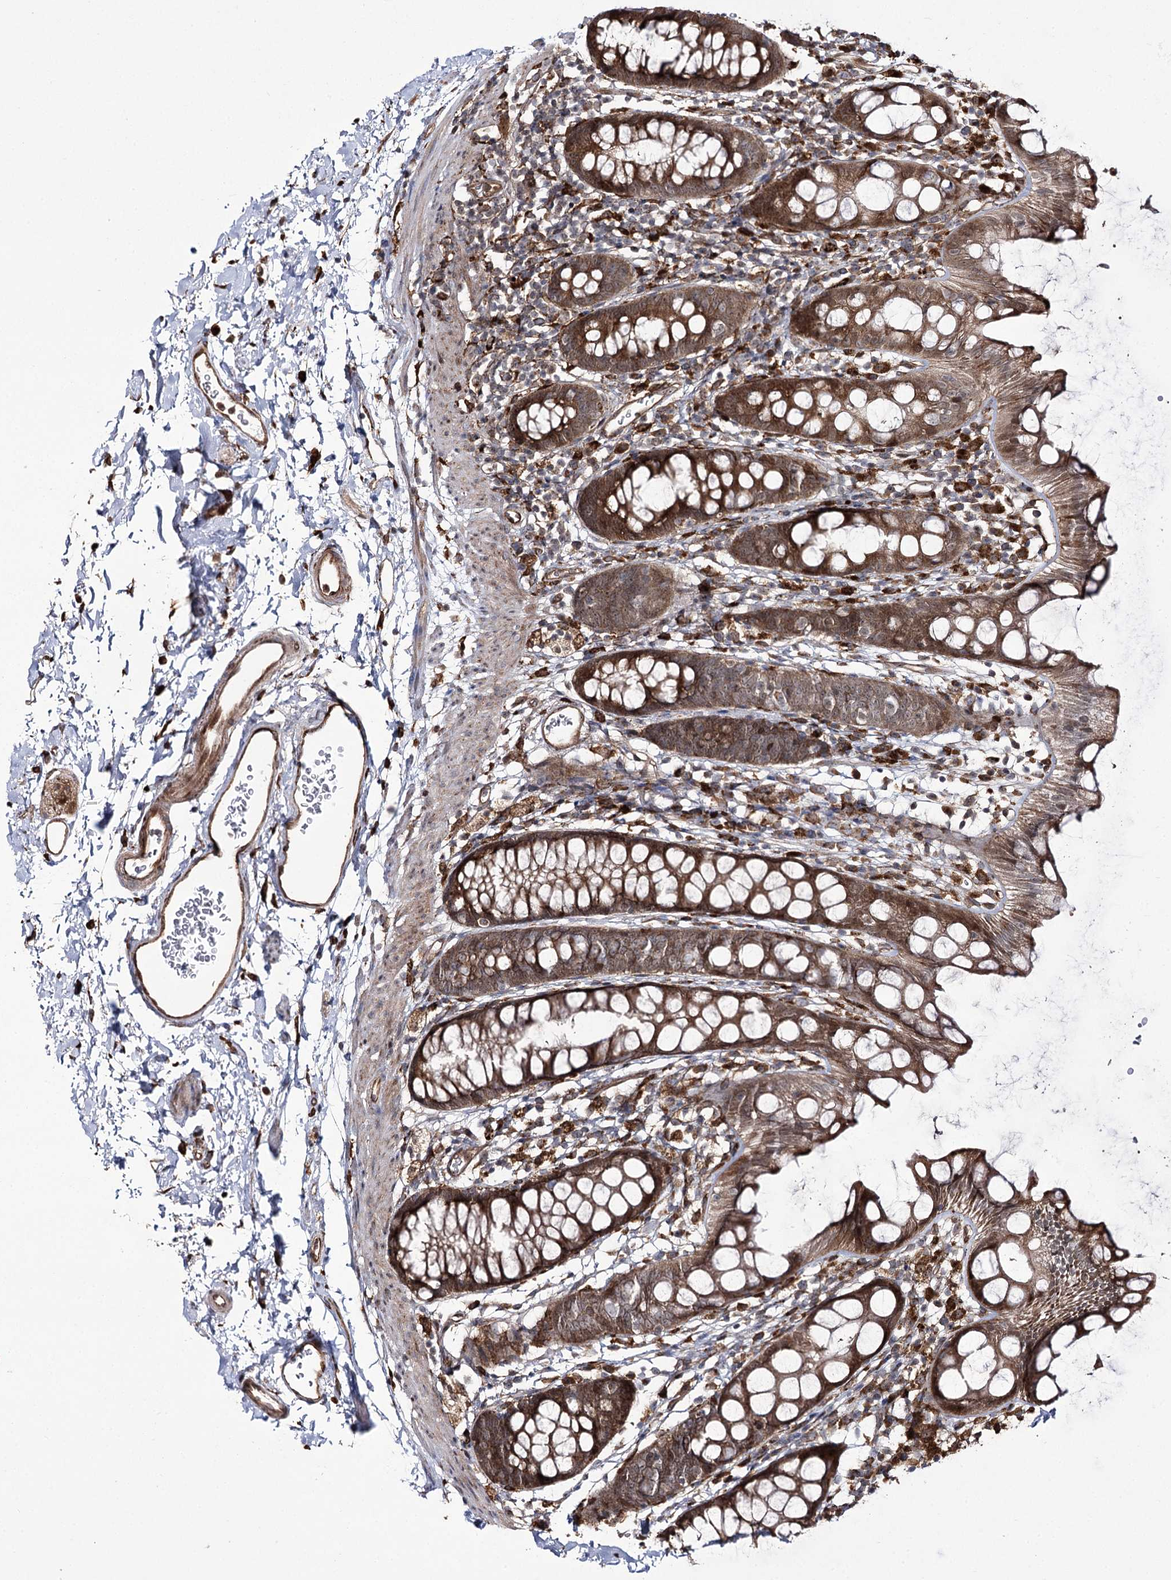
{"staining": {"intensity": "moderate", "quantity": ">75%", "location": "cytoplasmic/membranous"}, "tissue": "rectum", "cell_type": "Glandular cells", "image_type": "normal", "snomed": [{"axis": "morphology", "description": "Normal tissue, NOS"}, {"axis": "topography", "description": "Rectum"}], "caption": "Immunohistochemistry (DAB) staining of benign rectum shows moderate cytoplasmic/membranous protein positivity in about >75% of glandular cells.", "gene": "FANCL", "patient": {"sex": "female", "age": 65}}